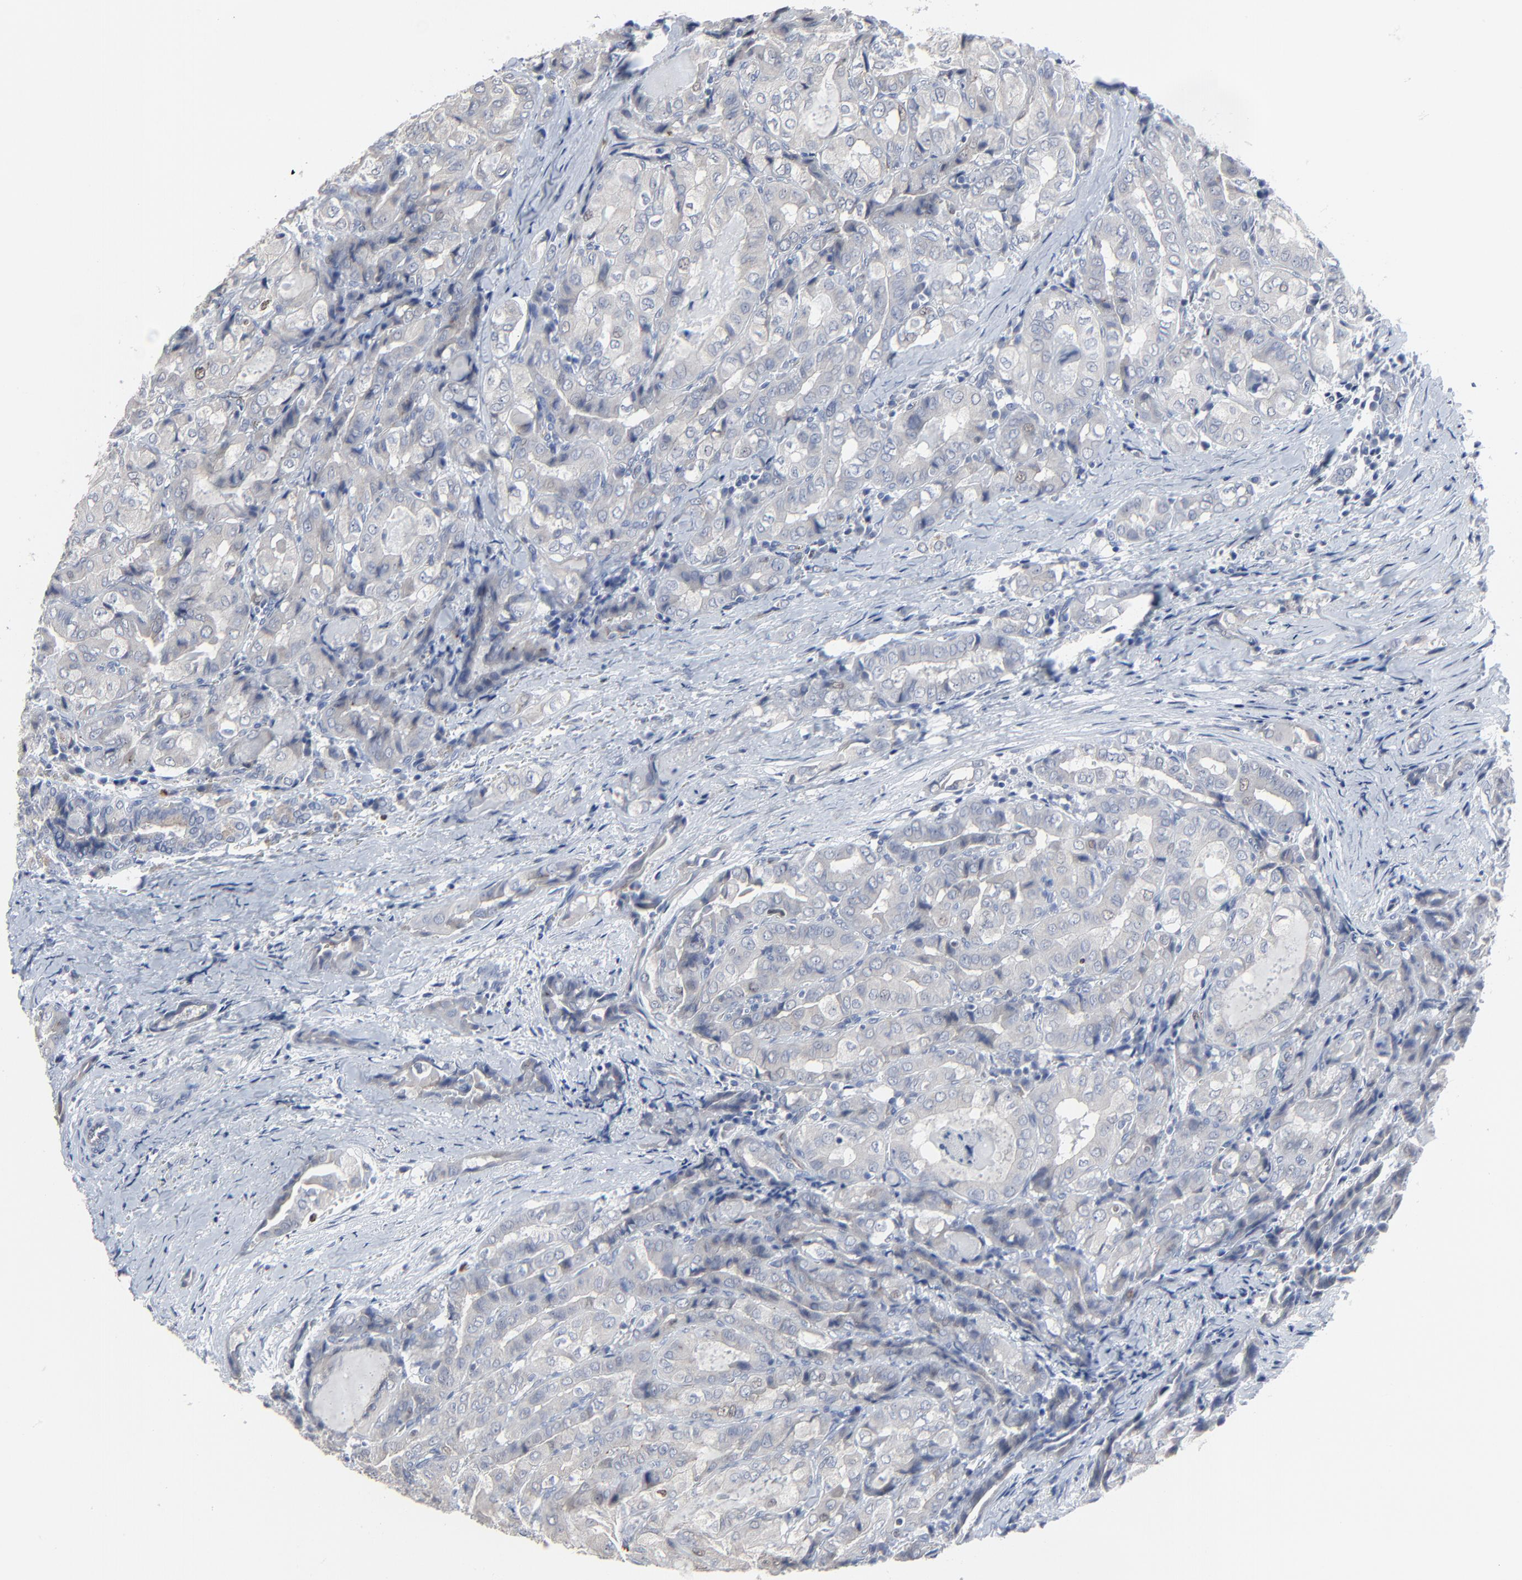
{"staining": {"intensity": "weak", "quantity": ">75%", "location": "cytoplasmic/membranous"}, "tissue": "thyroid cancer", "cell_type": "Tumor cells", "image_type": "cancer", "snomed": [{"axis": "morphology", "description": "Papillary adenocarcinoma, NOS"}, {"axis": "topography", "description": "Thyroid gland"}], "caption": "Protein staining demonstrates weak cytoplasmic/membranous positivity in about >75% of tumor cells in papillary adenocarcinoma (thyroid).", "gene": "BIRC3", "patient": {"sex": "female", "age": 71}}